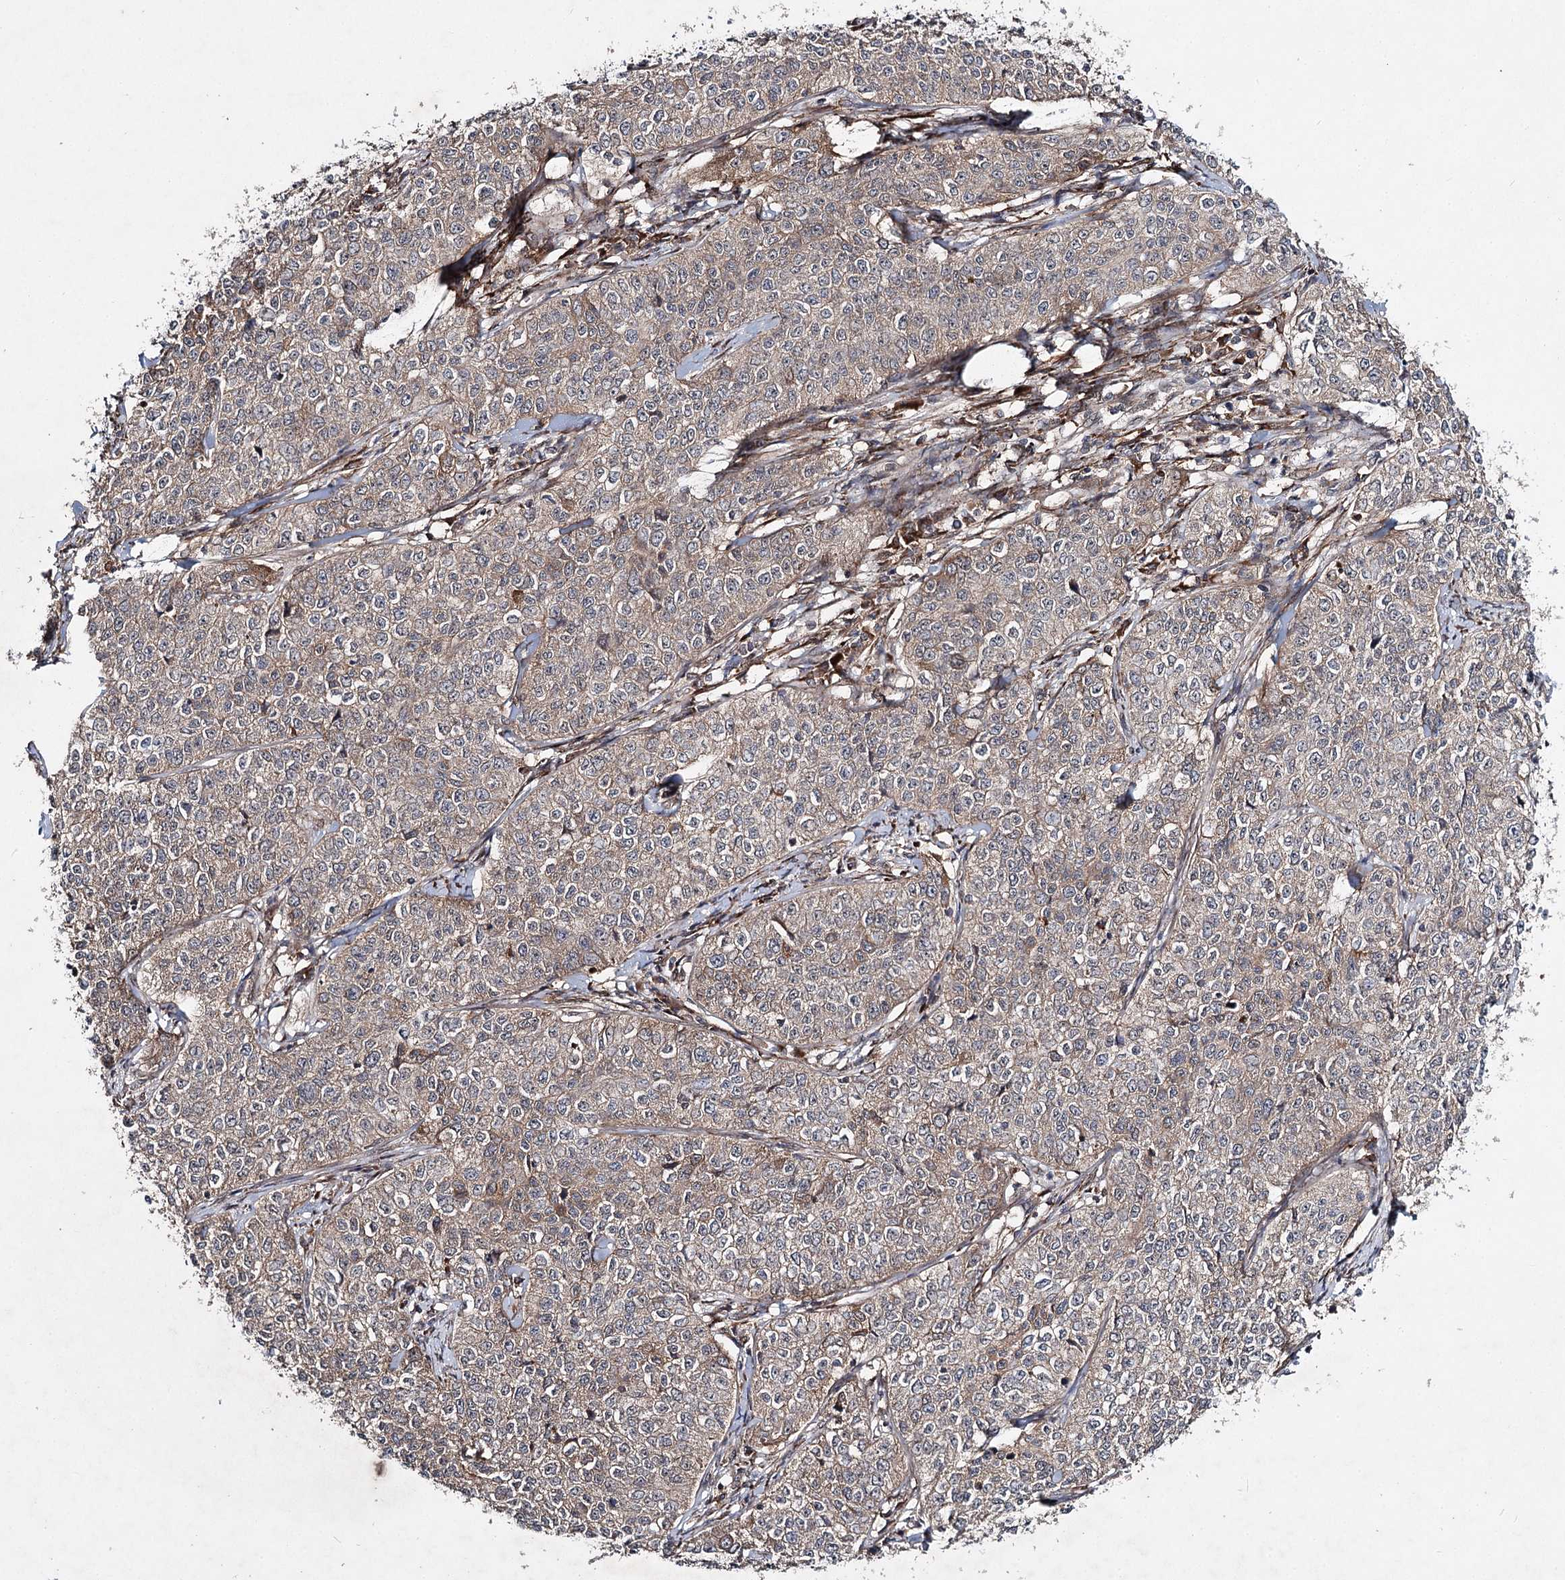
{"staining": {"intensity": "strong", "quantity": "<25%", "location": "cytoplasmic/membranous"}, "tissue": "cervical cancer", "cell_type": "Tumor cells", "image_type": "cancer", "snomed": [{"axis": "morphology", "description": "Squamous cell carcinoma, NOS"}, {"axis": "topography", "description": "Cervix"}], "caption": "Approximately <25% of tumor cells in human cervical cancer (squamous cell carcinoma) exhibit strong cytoplasmic/membranous protein expression as visualized by brown immunohistochemical staining.", "gene": "MSANTD2", "patient": {"sex": "female", "age": 35}}